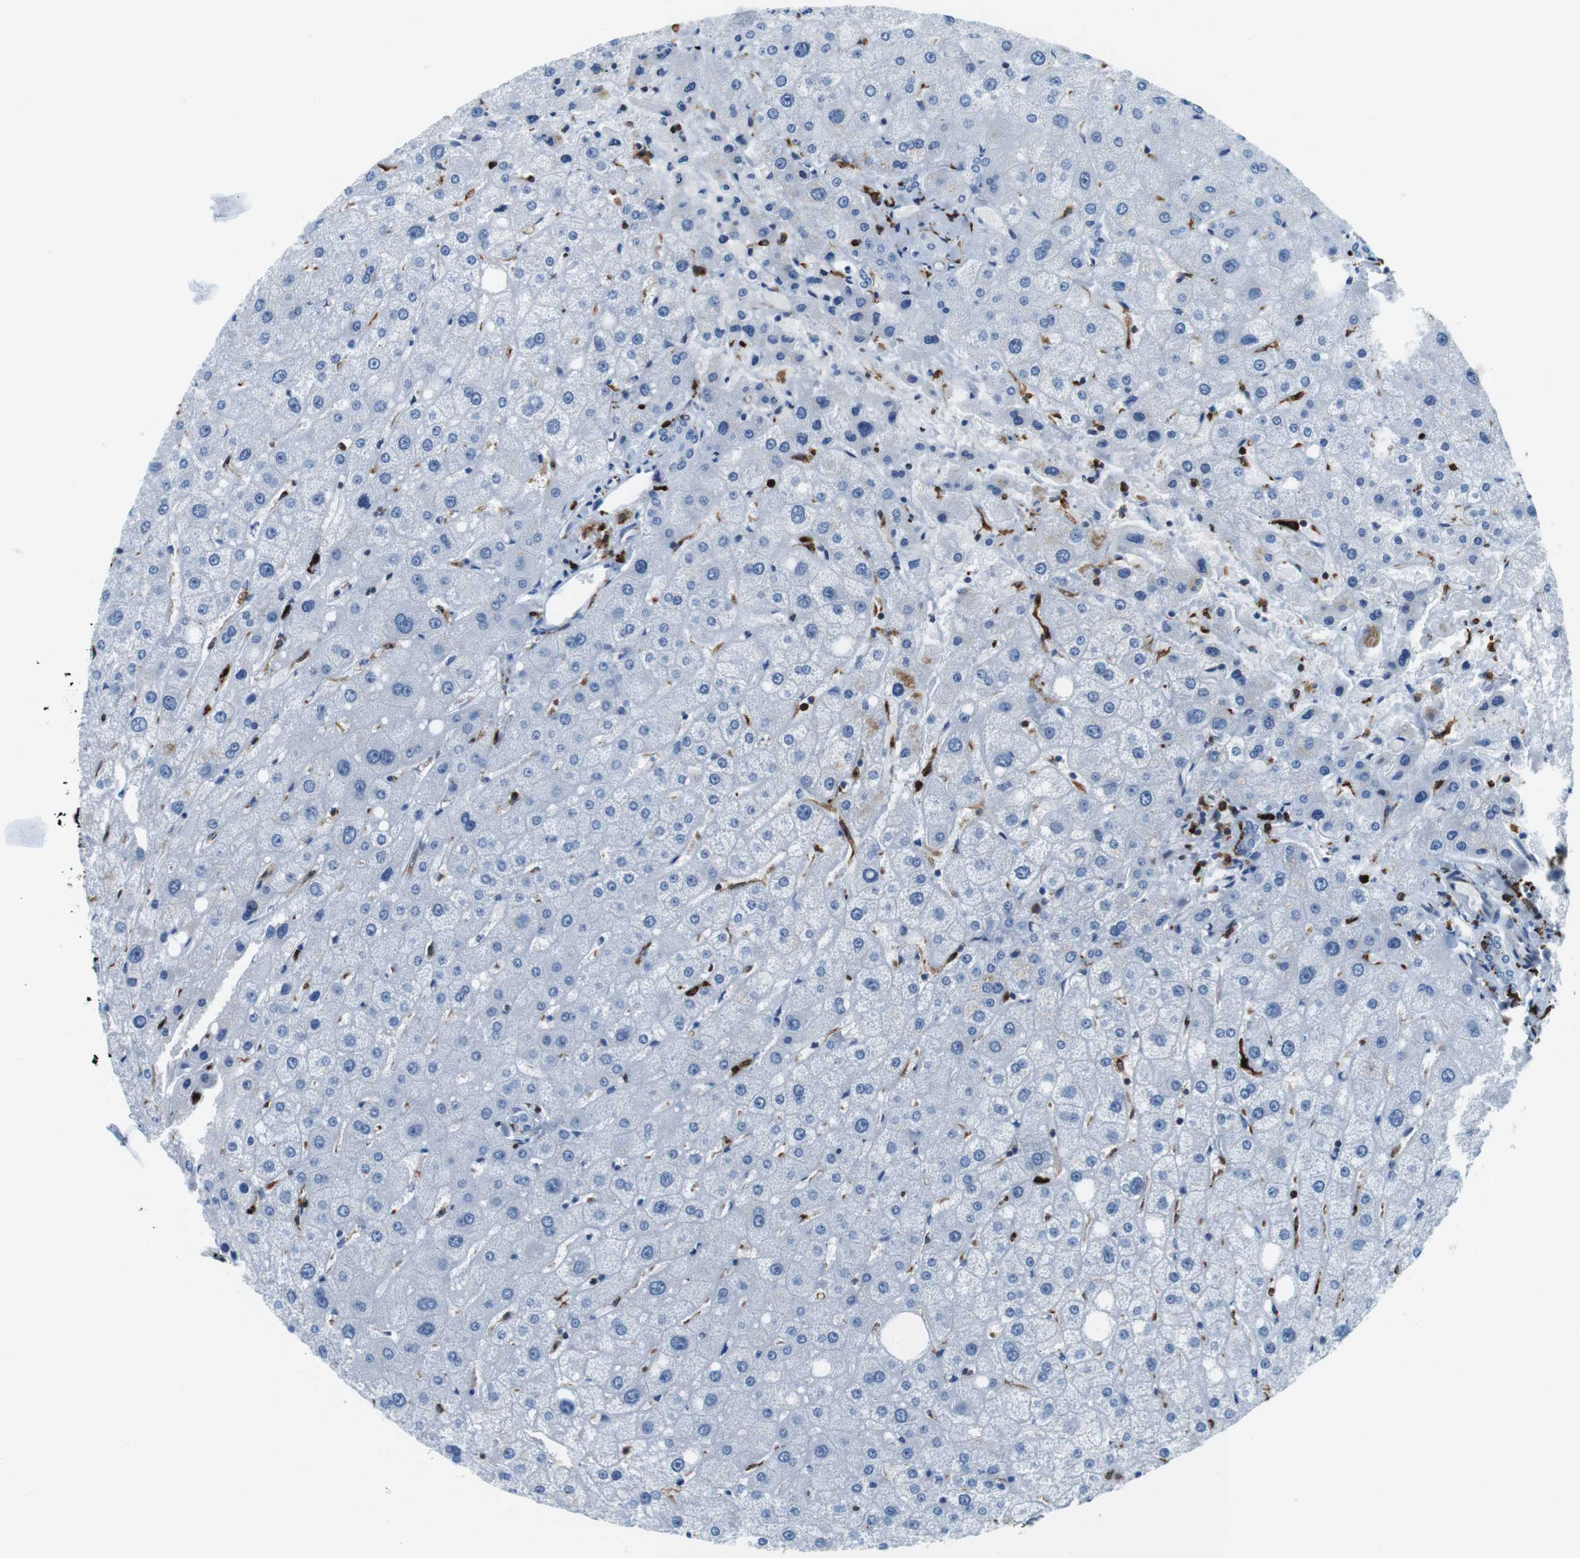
{"staining": {"intensity": "negative", "quantity": "none", "location": "none"}, "tissue": "liver", "cell_type": "Cholangiocytes", "image_type": "normal", "snomed": [{"axis": "morphology", "description": "Normal tissue, NOS"}, {"axis": "topography", "description": "Liver"}], "caption": "A histopathology image of human liver is negative for staining in cholangiocytes. (DAB immunohistochemistry (IHC), high magnification).", "gene": "CIITA", "patient": {"sex": "male", "age": 73}}